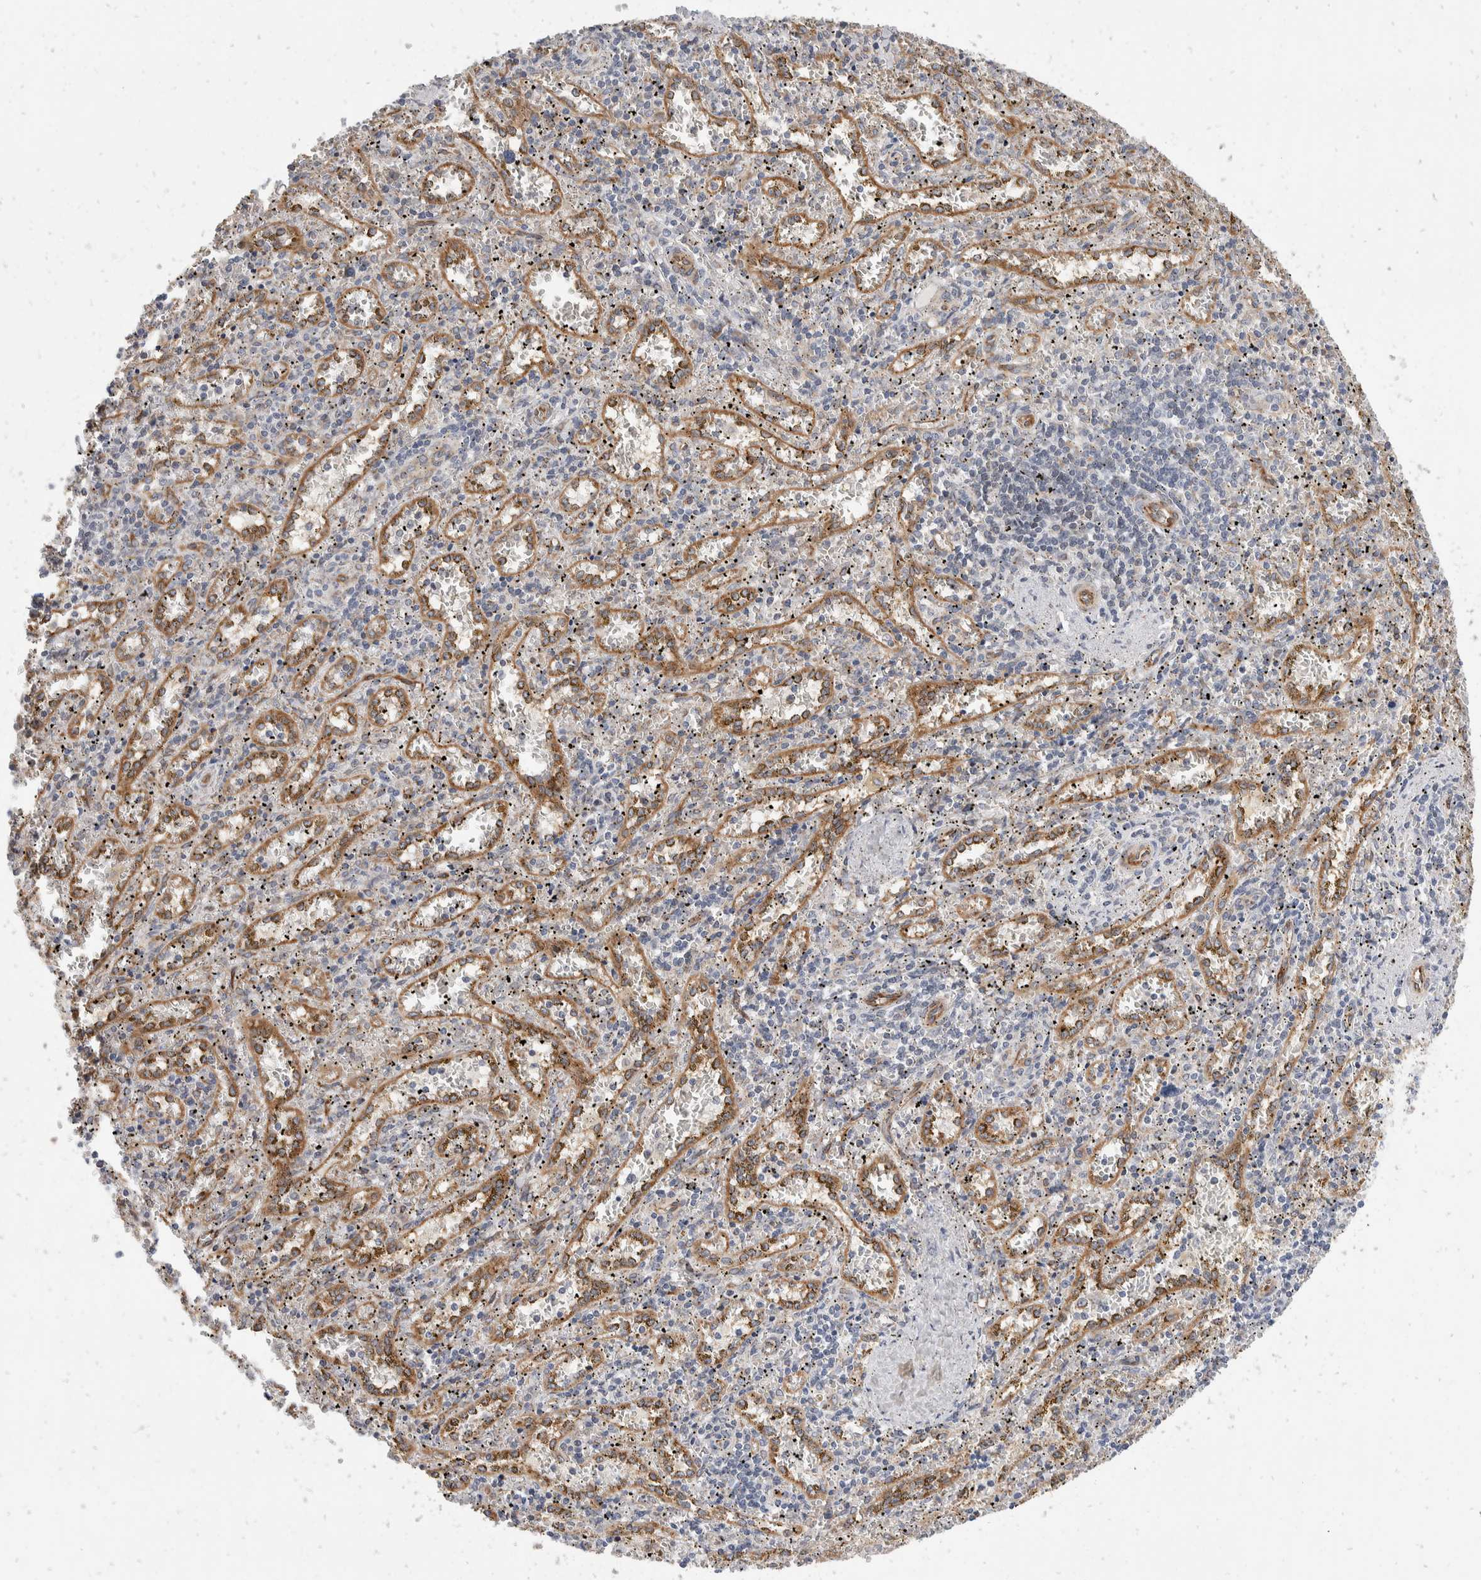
{"staining": {"intensity": "negative", "quantity": "none", "location": "none"}, "tissue": "spleen", "cell_type": "Cells in red pulp", "image_type": "normal", "snomed": [{"axis": "morphology", "description": "Normal tissue, NOS"}, {"axis": "topography", "description": "Spleen"}], "caption": "DAB (3,3'-diaminobenzidine) immunohistochemical staining of benign spleen exhibits no significant expression in cells in red pulp.", "gene": "TMEM245", "patient": {"sex": "male", "age": 11}}